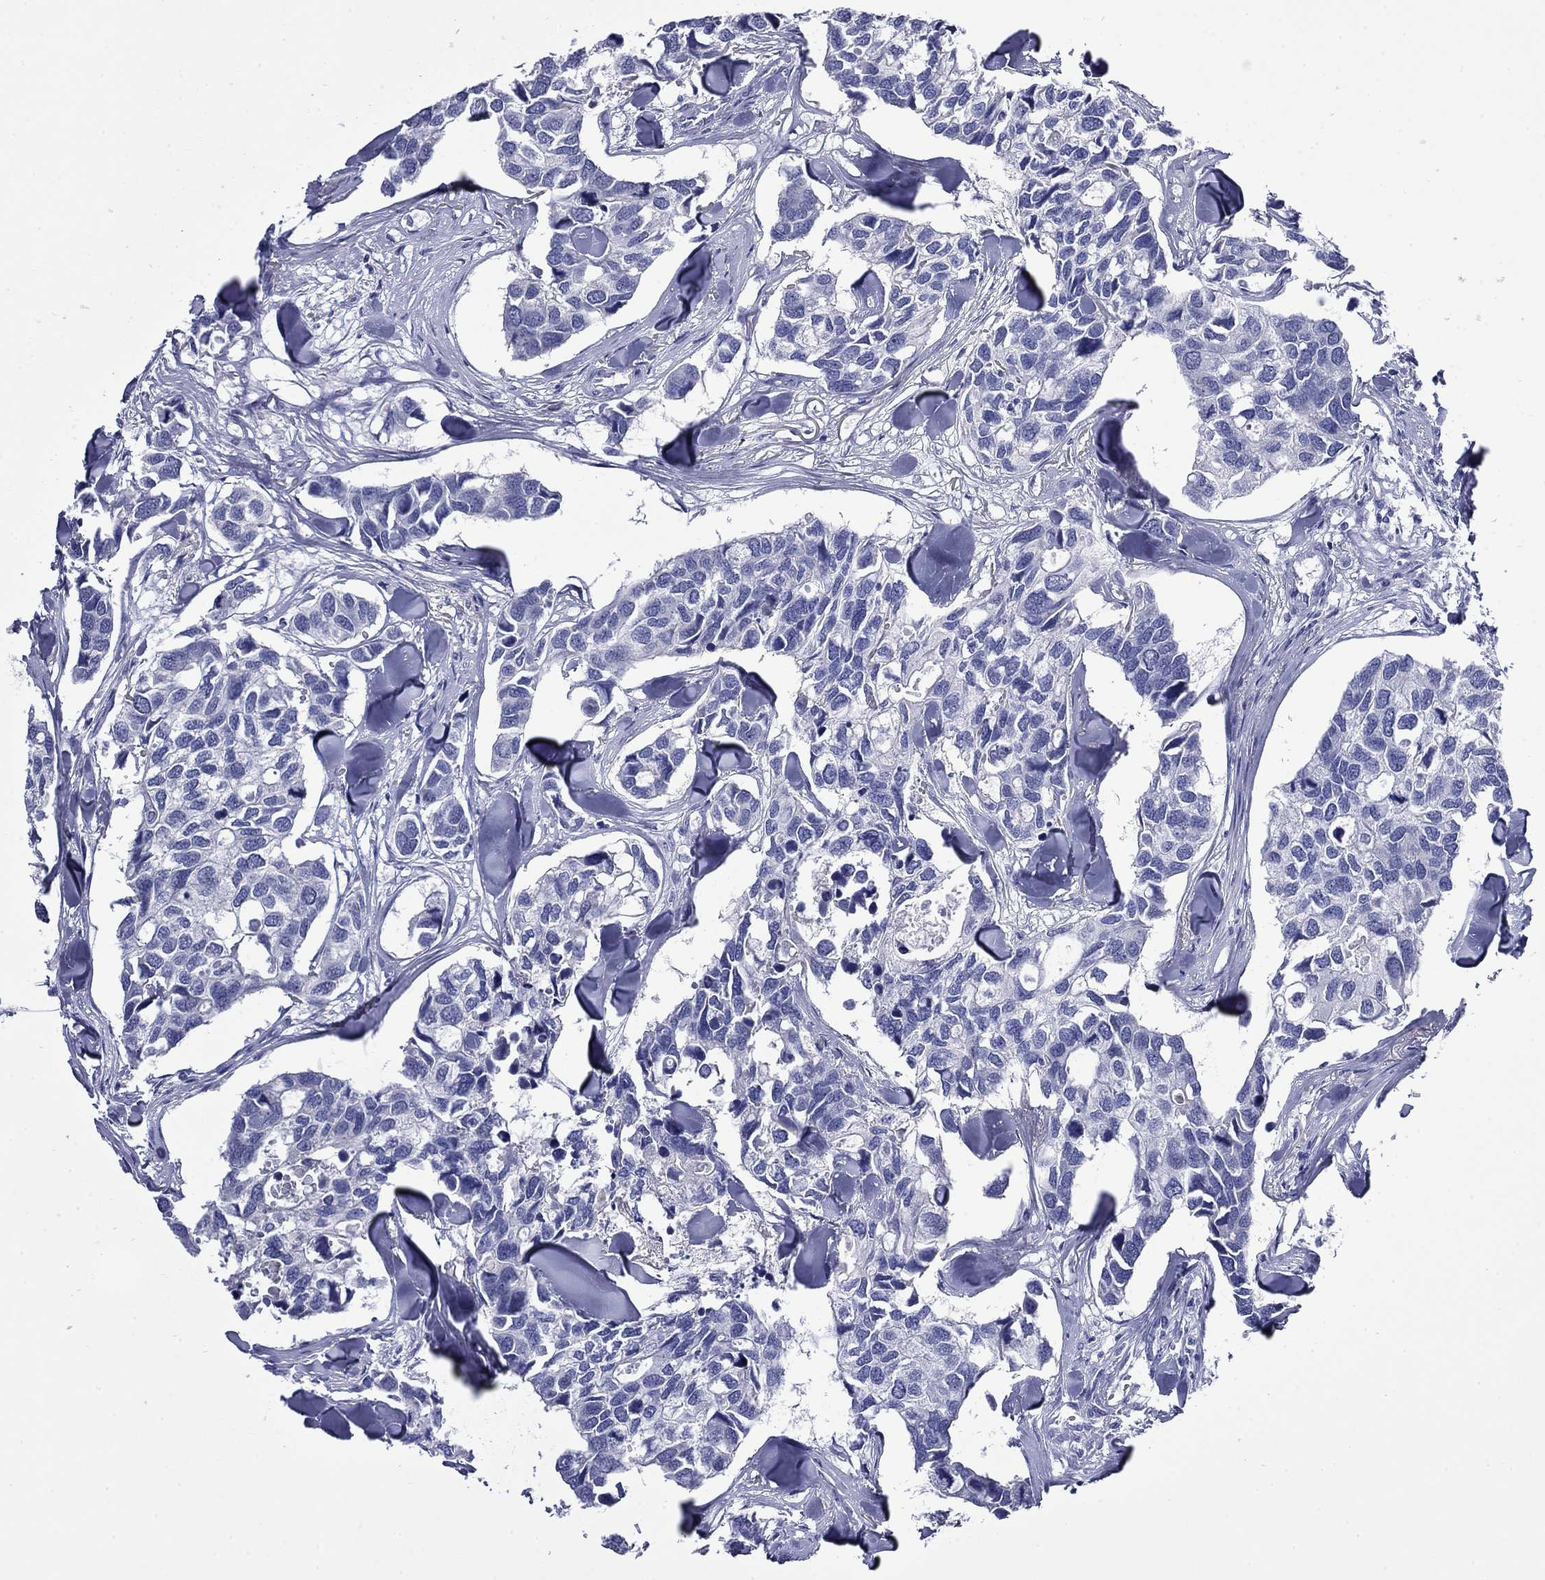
{"staining": {"intensity": "negative", "quantity": "none", "location": "none"}, "tissue": "breast cancer", "cell_type": "Tumor cells", "image_type": "cancer", "snomed": [{"axis": "morphology", "description": "Duct carcinoma"}, {"axis": "topography", "description": "Breast"}], "caption": "A photomicrograph of human infiltrating ductal carcinoma (breast) is negative for staining in tumor cells.", "gene": "GIP", "patient": {"sex": "female", "age": 83}}